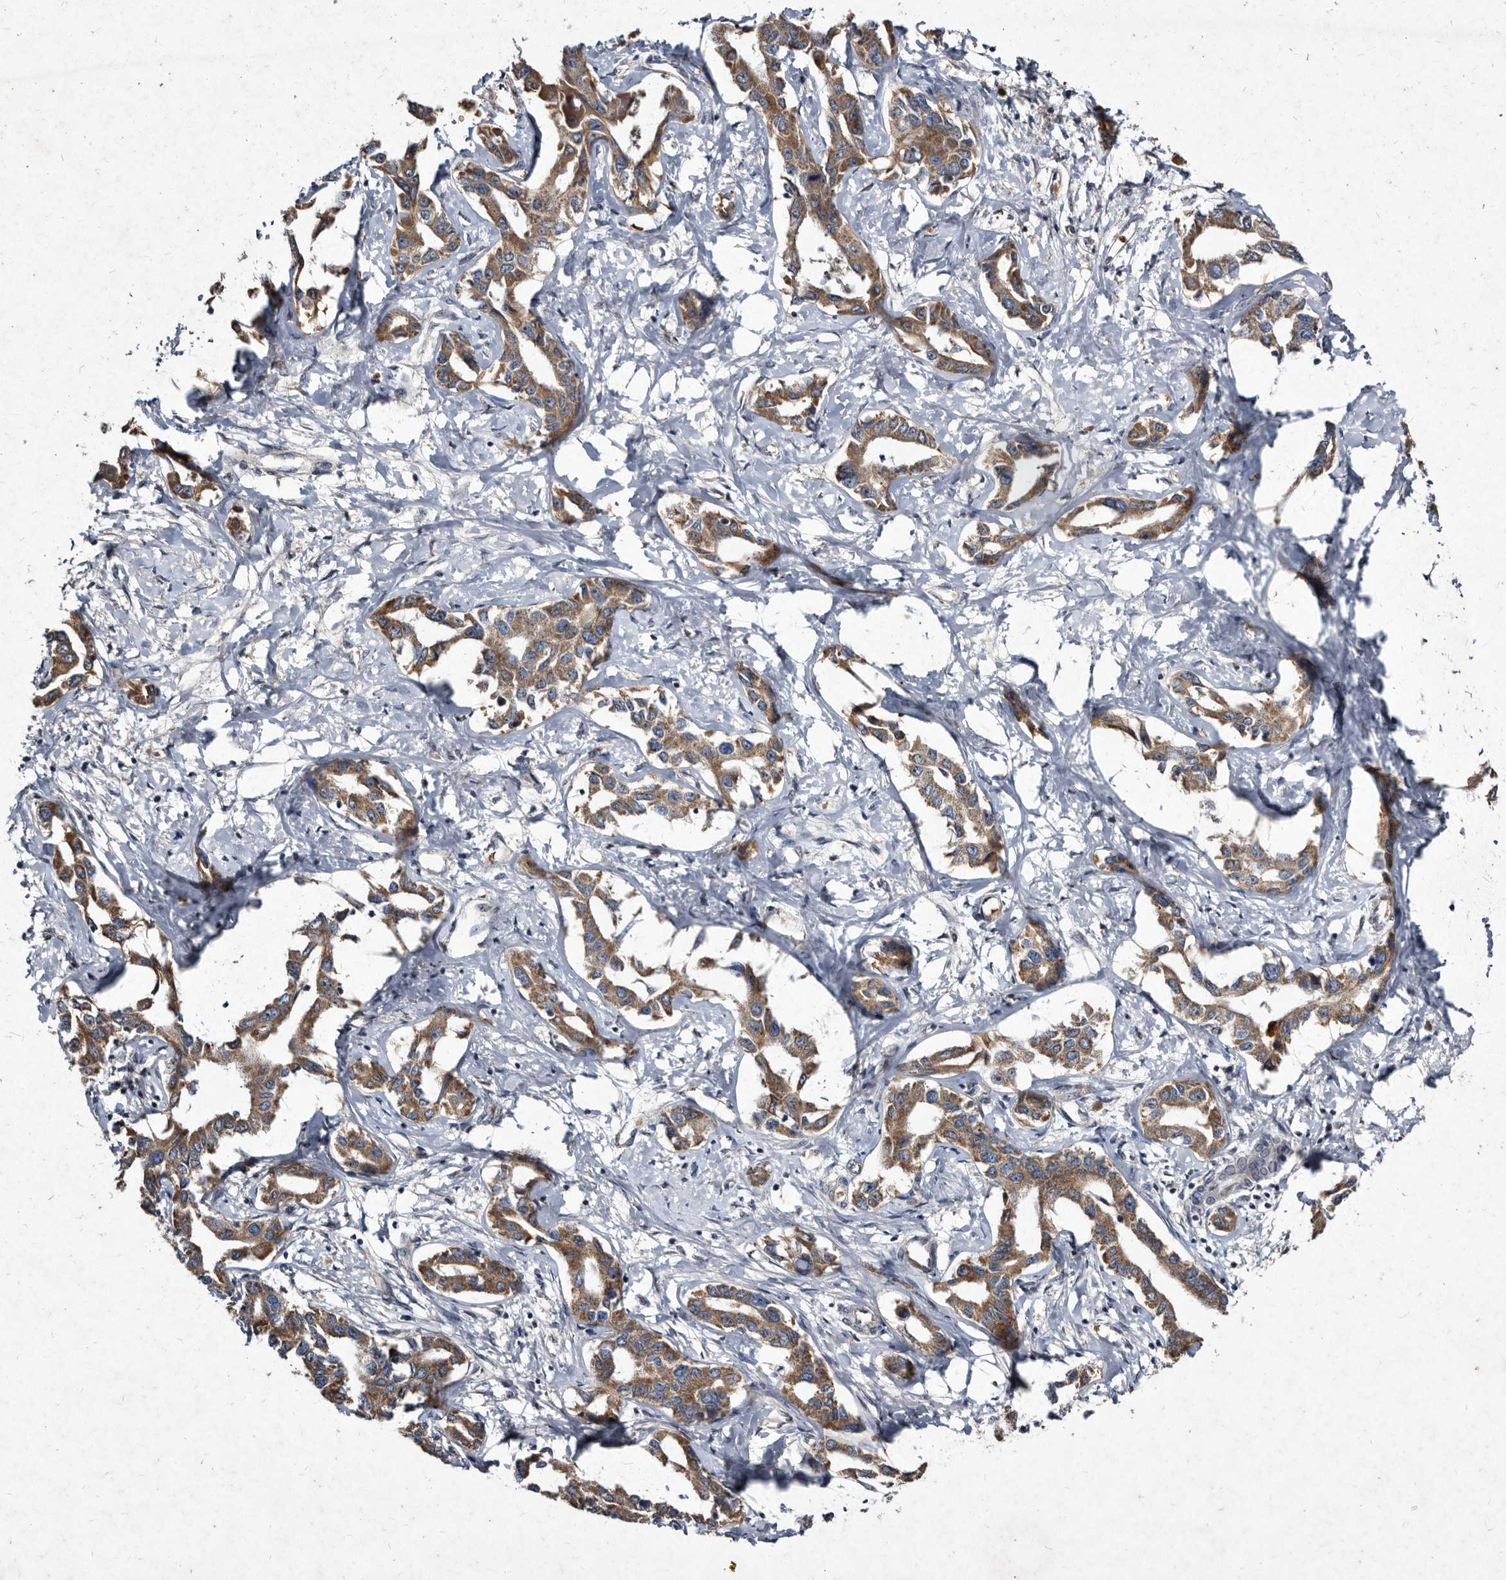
{"staining": {"intensity": "moderate", "quantity": ">75%", "location": "cytoplasmic/membranous"}, "tissue": "liver cancer", "cell_type": "Tumor cells", "image_type": "cancer", "snomed": [{"axis": "morphology", "description": "Cholangiocarcinoma"}, {"axis": "topography", "description": "Liver"}], "caption": "Cholangiocarcinoma (liver) stained with immunohistochemistry (IHC) shows moderate cytoplasmic/membranous positivity in approximately >75% of tumor cells.", "gene": "YPEL3", "patient": {"sex": "male", "age": 59}}